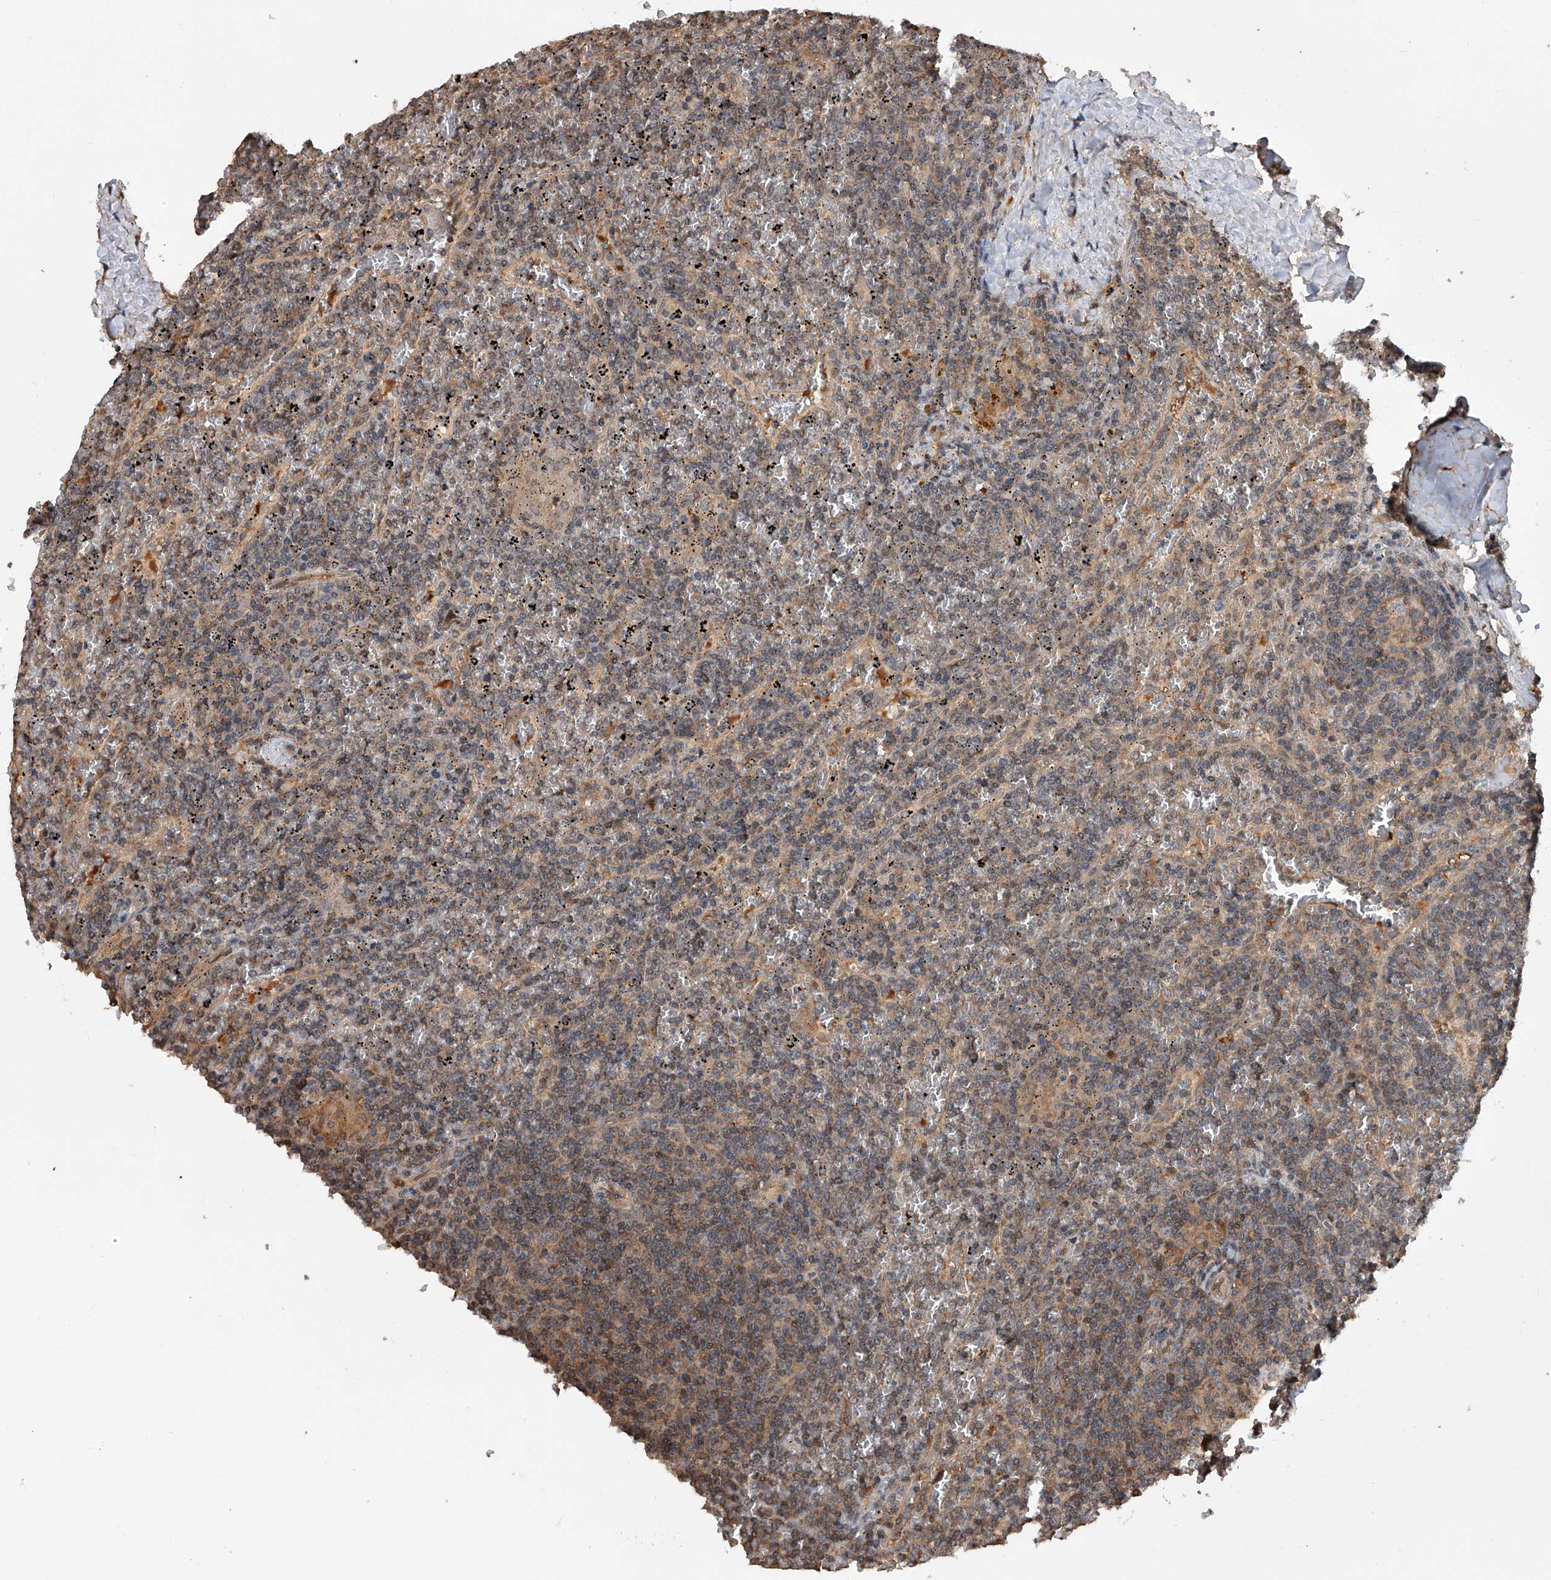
{"staining": {"intensity": "weak", "quantity": "25%-75%", "location": "cytoplasmic/membranous"}, "tissue": "lymphoma", "cell_type": "Tumor cells", "image_type": "cancer", "snomed": [{"axis": "morphology", "description": "Malignant lymphoma, non-Hodgkin's type, Low grade"}, {"axis": "topography", "description": "Spleen"}], "caption": "IHC image of malignant lymphoma, non-Hodgkin's type (low-grade) stained for a protein (brown), which shows low levels of weak cytoplasmic/membranous expression in about 25%-75% of tumor cells.", "gene": "GMDS", "patient": {"sex": "female", "age": 19}}